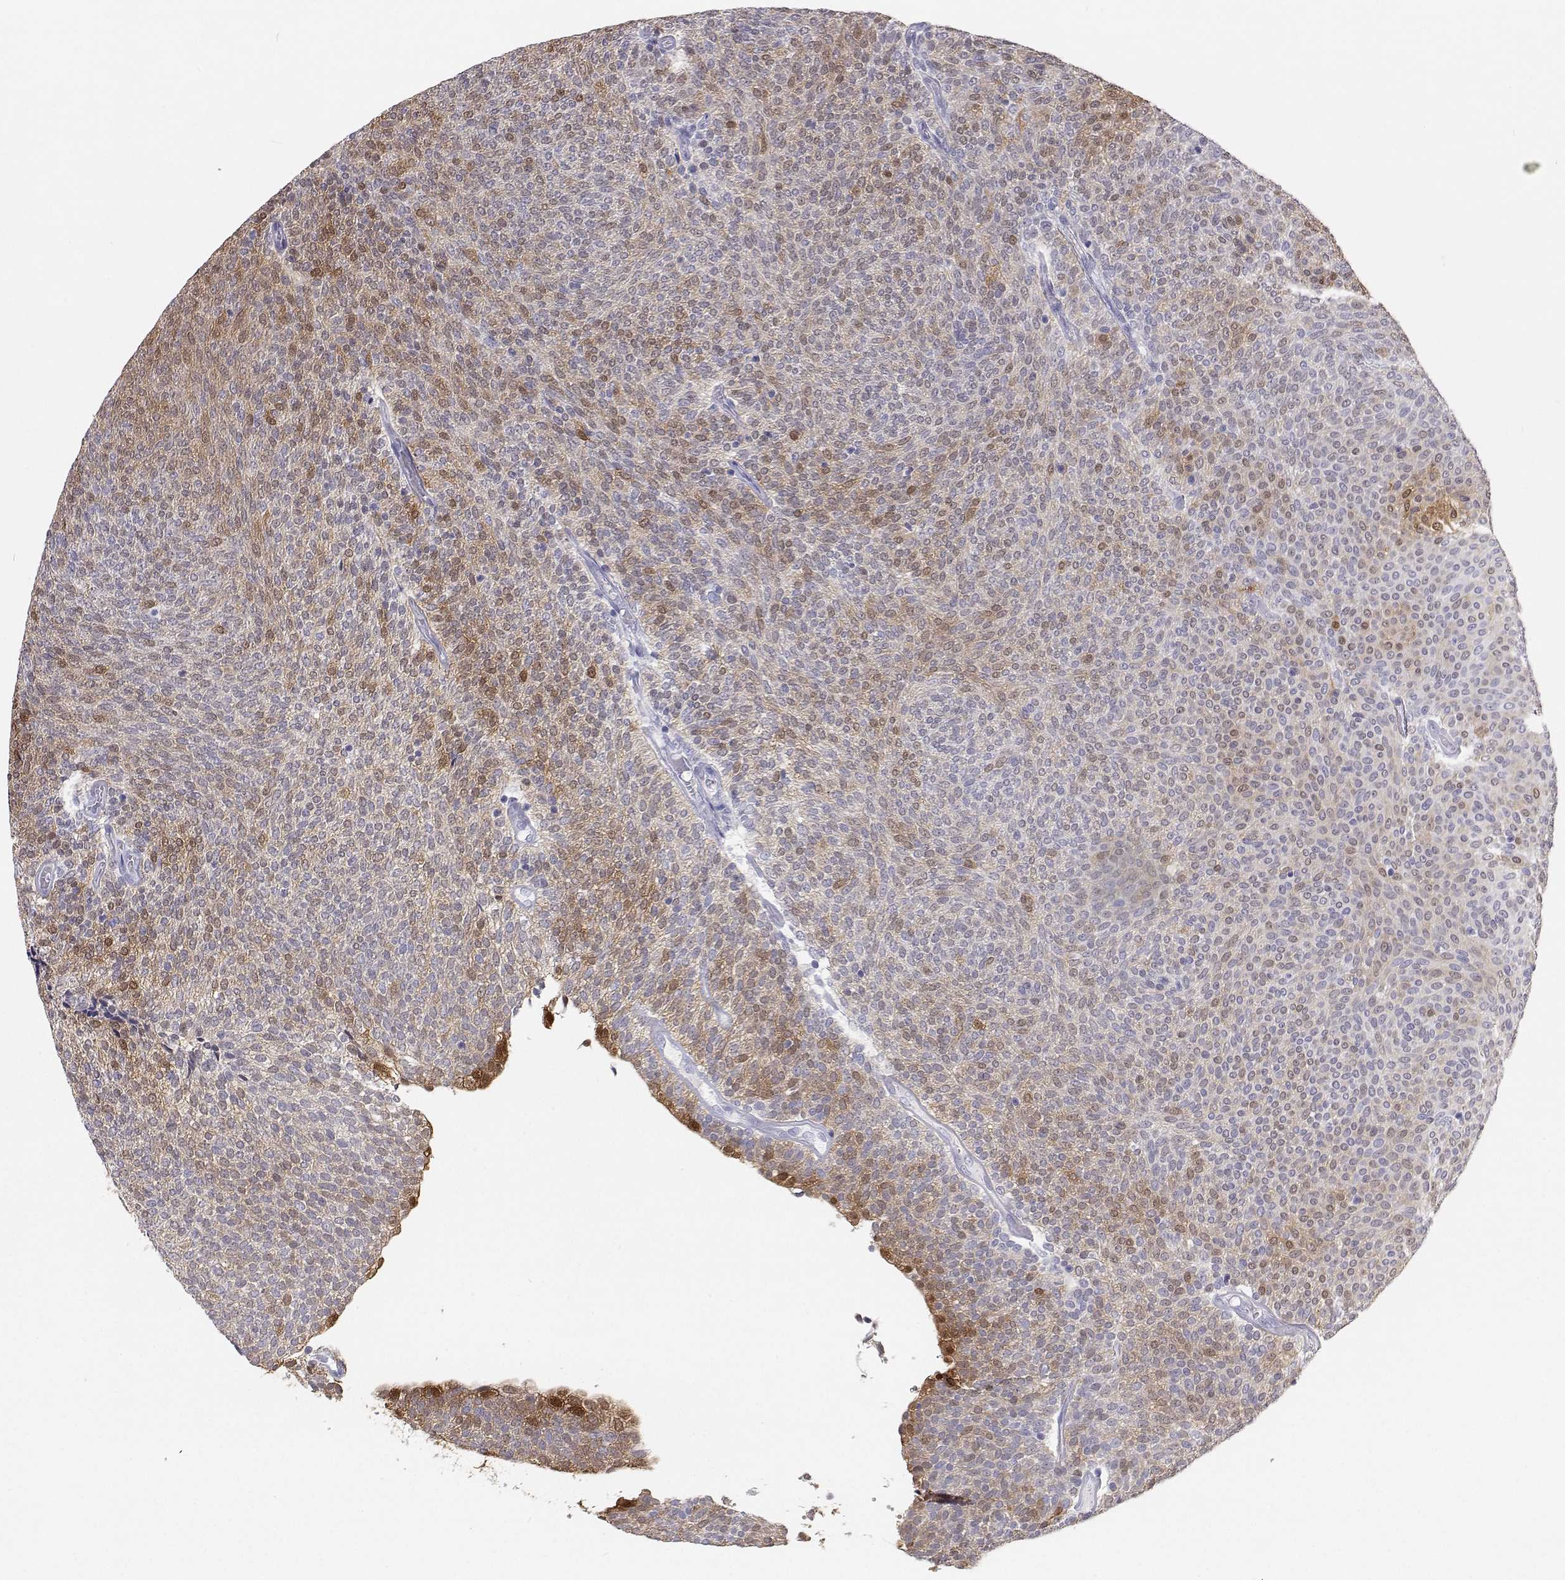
{"staining": {"intensity": "moderate", "quantity": "25%-75%", "location": "cytoplasmic/membranous,nuclear"}, "tissue": "urothelial cancer", "cell_type": "Tumor cells", "image_type": "cancer", "snomed": [{"axis": "morphology", "description": "Urothelial carcinoma, Low grade"}, {"axis": "topography", "description": "Urinary bladder"}], "caption": "Protein staining by immunohistochemistry (IHC) shows moderate cytoplasmic/membranous and nuclear positivity in about 25%-75% of tumor cells in urothelial cancer. The staining was performed using DAB (3,3'-diaminobenzidine), with brown indicating positive protein expression. Nuclei are stained blue with hematoxylin.", "gene": "BHMT", "patient": {"sex": "male", "age": 77}}